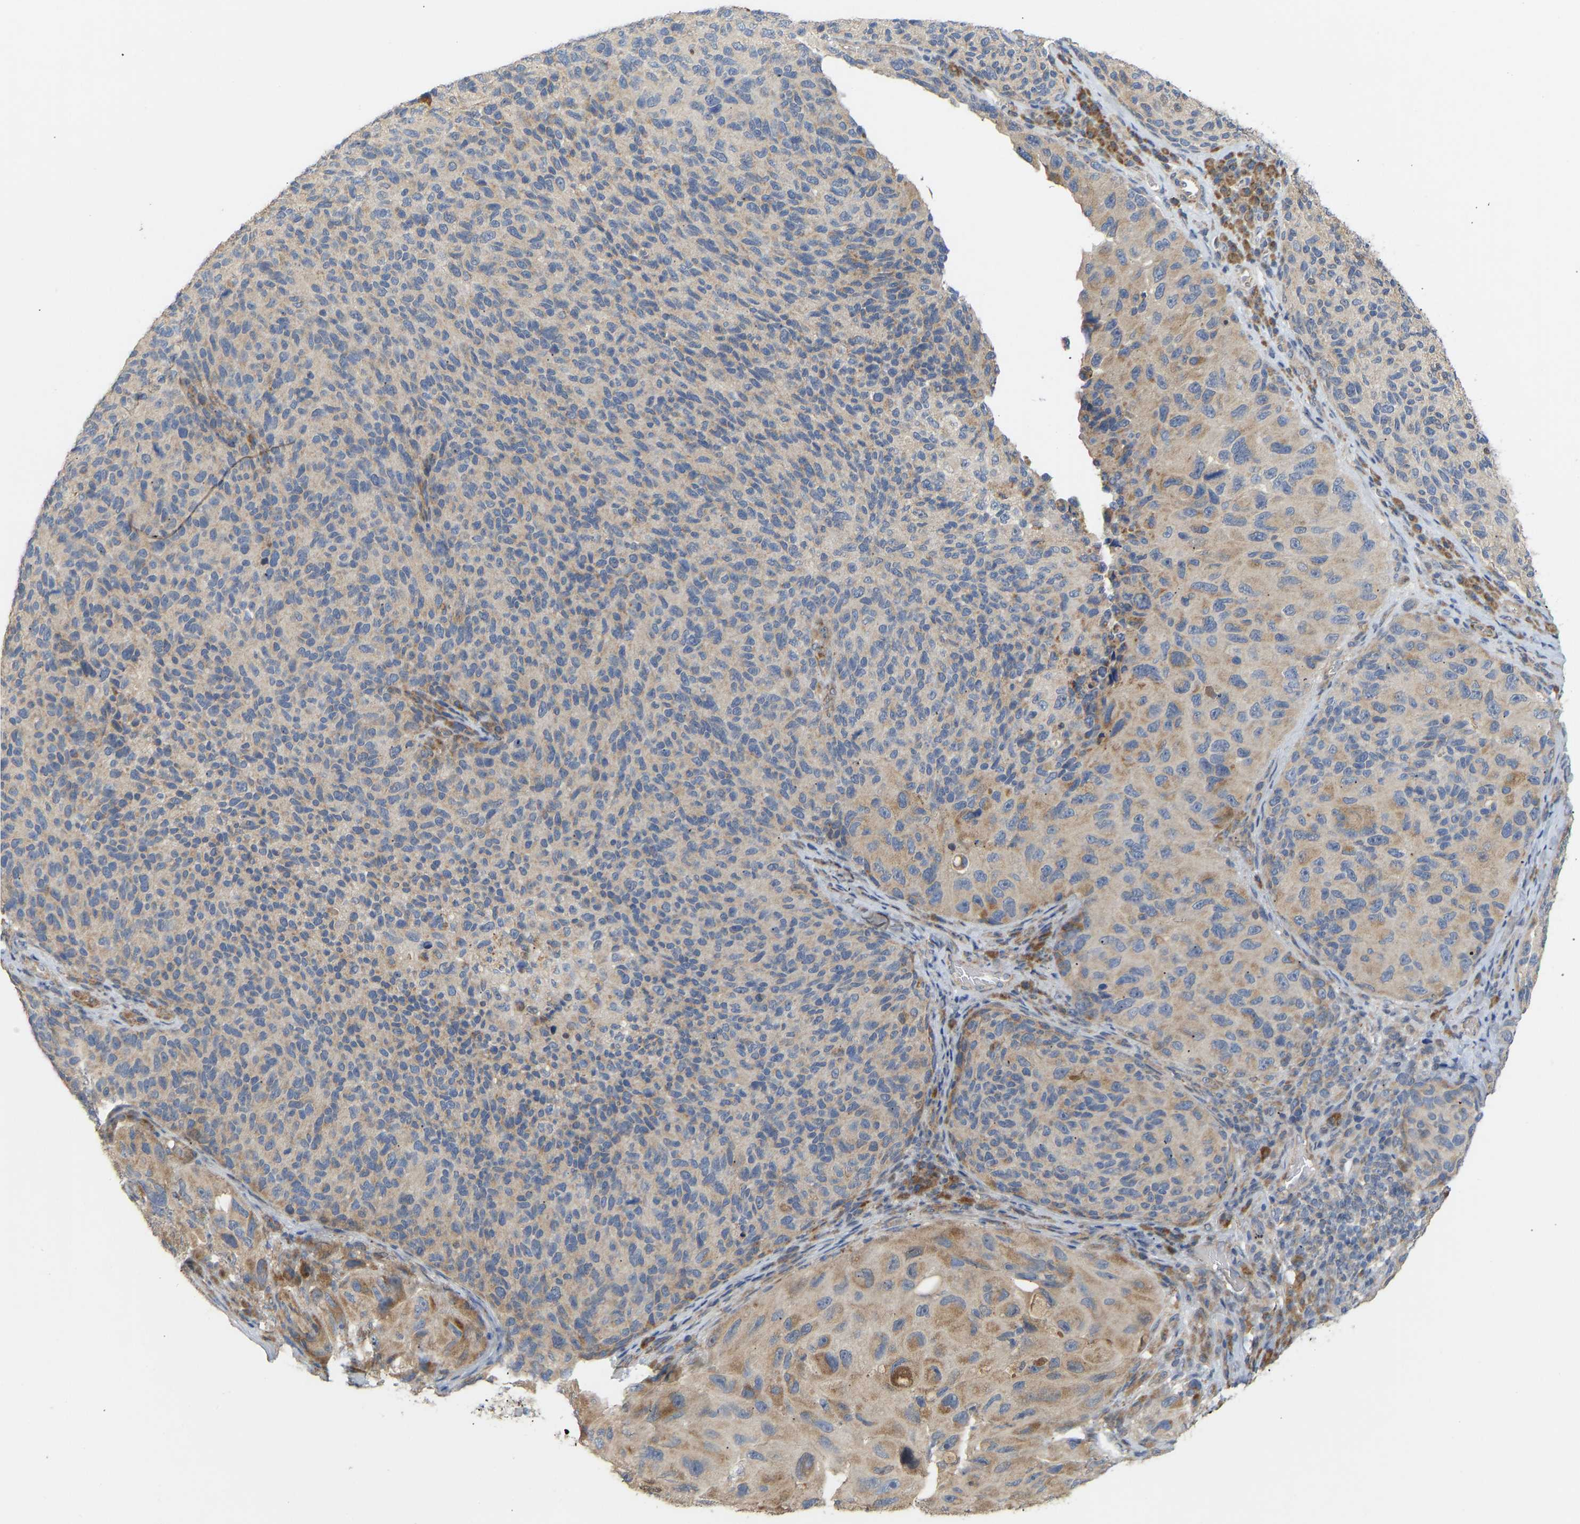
{"staining": {"intensity": "moderate", "quantity": ">75%", "location": "cytoplasmic/membranous"}, "tissue": "melanoma", "cell_type": "Tumor cells", "image_type": "cancer", "snomed": [{"axis": "morphology", "description": "Malignant melanoma, NOS"}, {"axis": "topography", "description": "Skin"}], "caption": "Tumor cells show medium levels of moderate cytoplasmic/membranous positivity in about >75% of cells in human malignant melanoma.", "gene": "HACD2", "patient": {"sex": "female", "age": 73}}